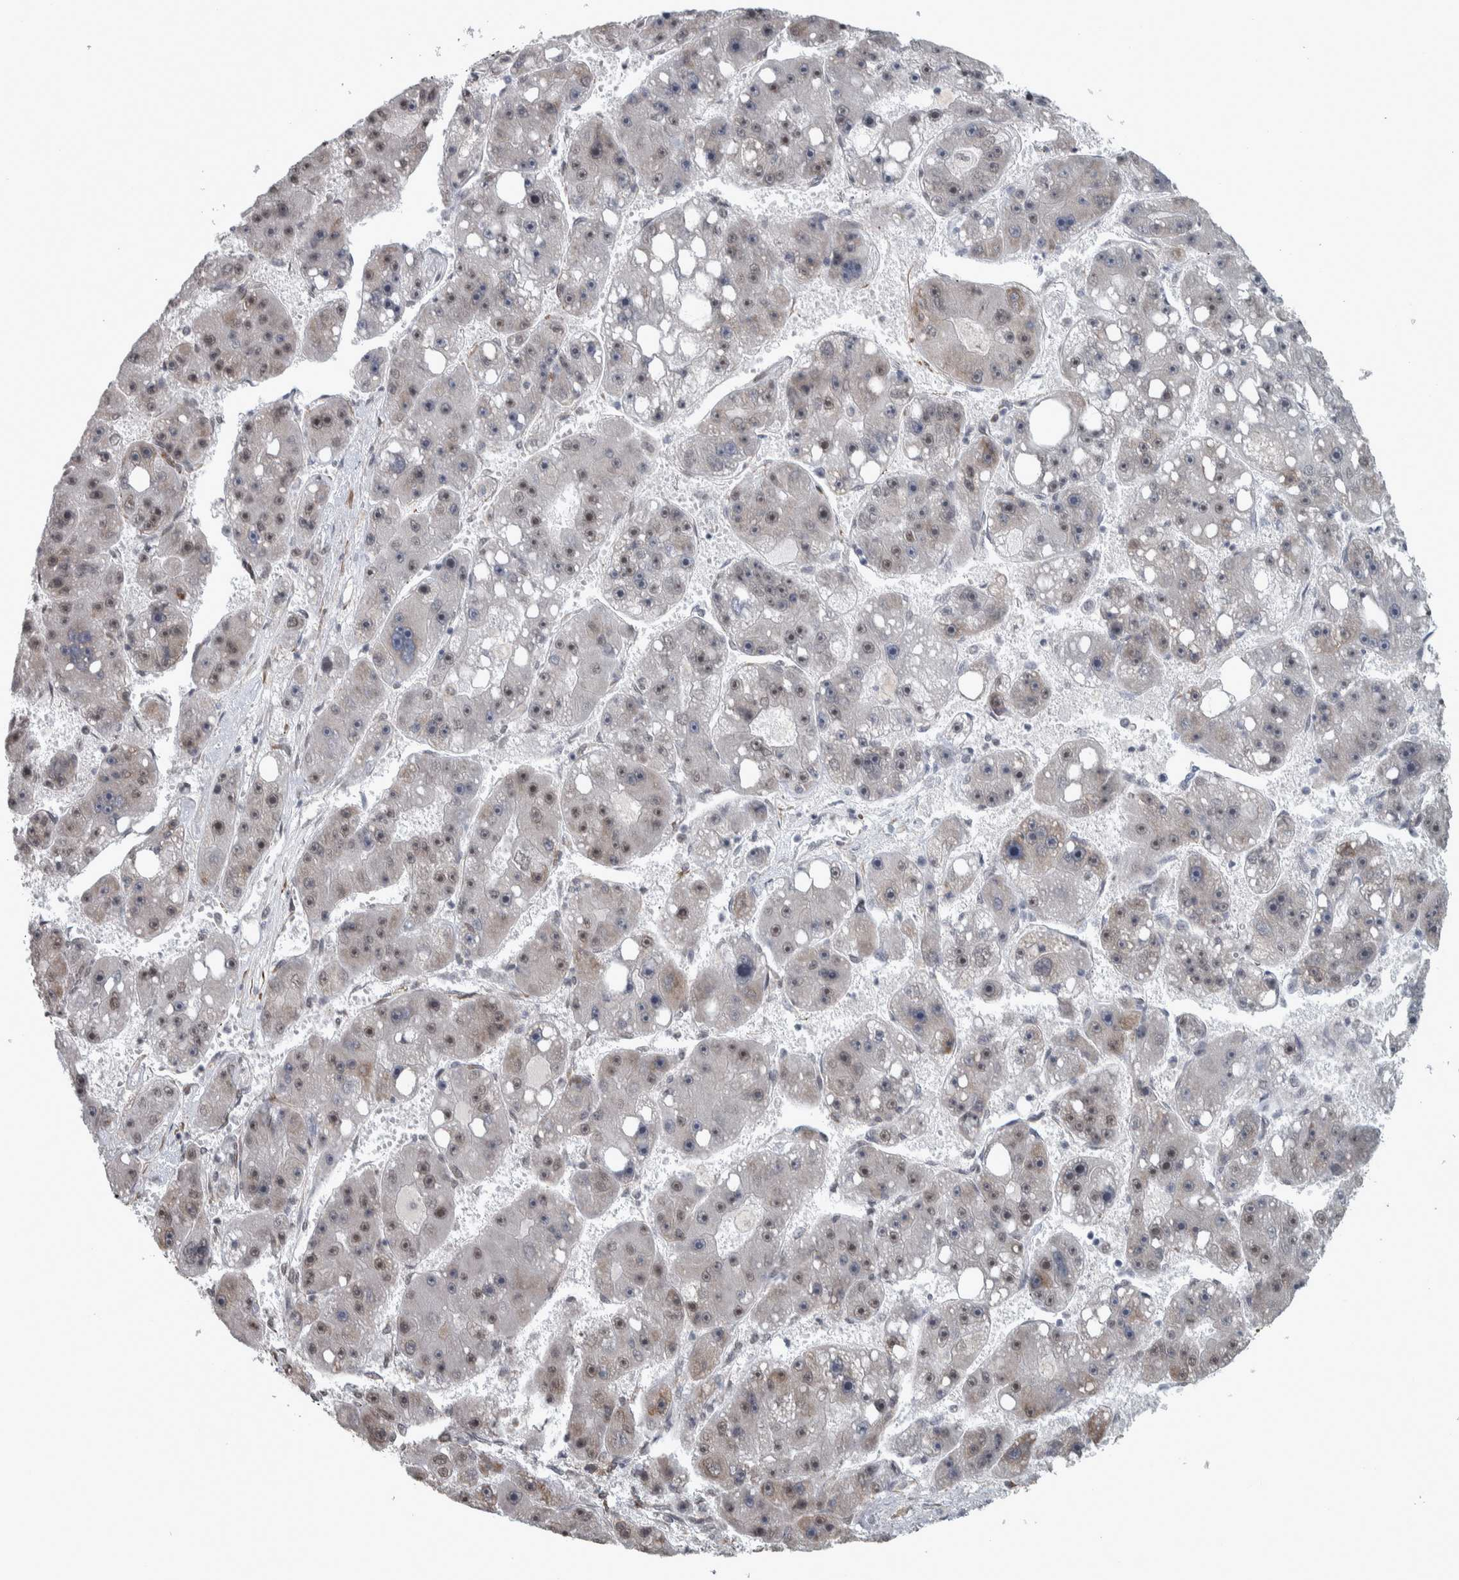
{"staining": {"intensity": "moderate", "quantity": ">75%", "location": "nuclear"}, "tissue": "liver cancer", "cell_type": "Tumor cells", "image_type": "cancer", "snomed": [{"axis": "morphology", "description": "Carcinoma, Hepatocellular, NOS"}, {"axis": "topography", "description": "Liver"}], "caption": "DAB immunohistochemical staining of hepatocellular carcinoma (liver) reveals moderate nuclear protein positivity in about >75% of tumor cells.", "gene": "DDX42", "patient": {"sex": "female", "age": 61}}